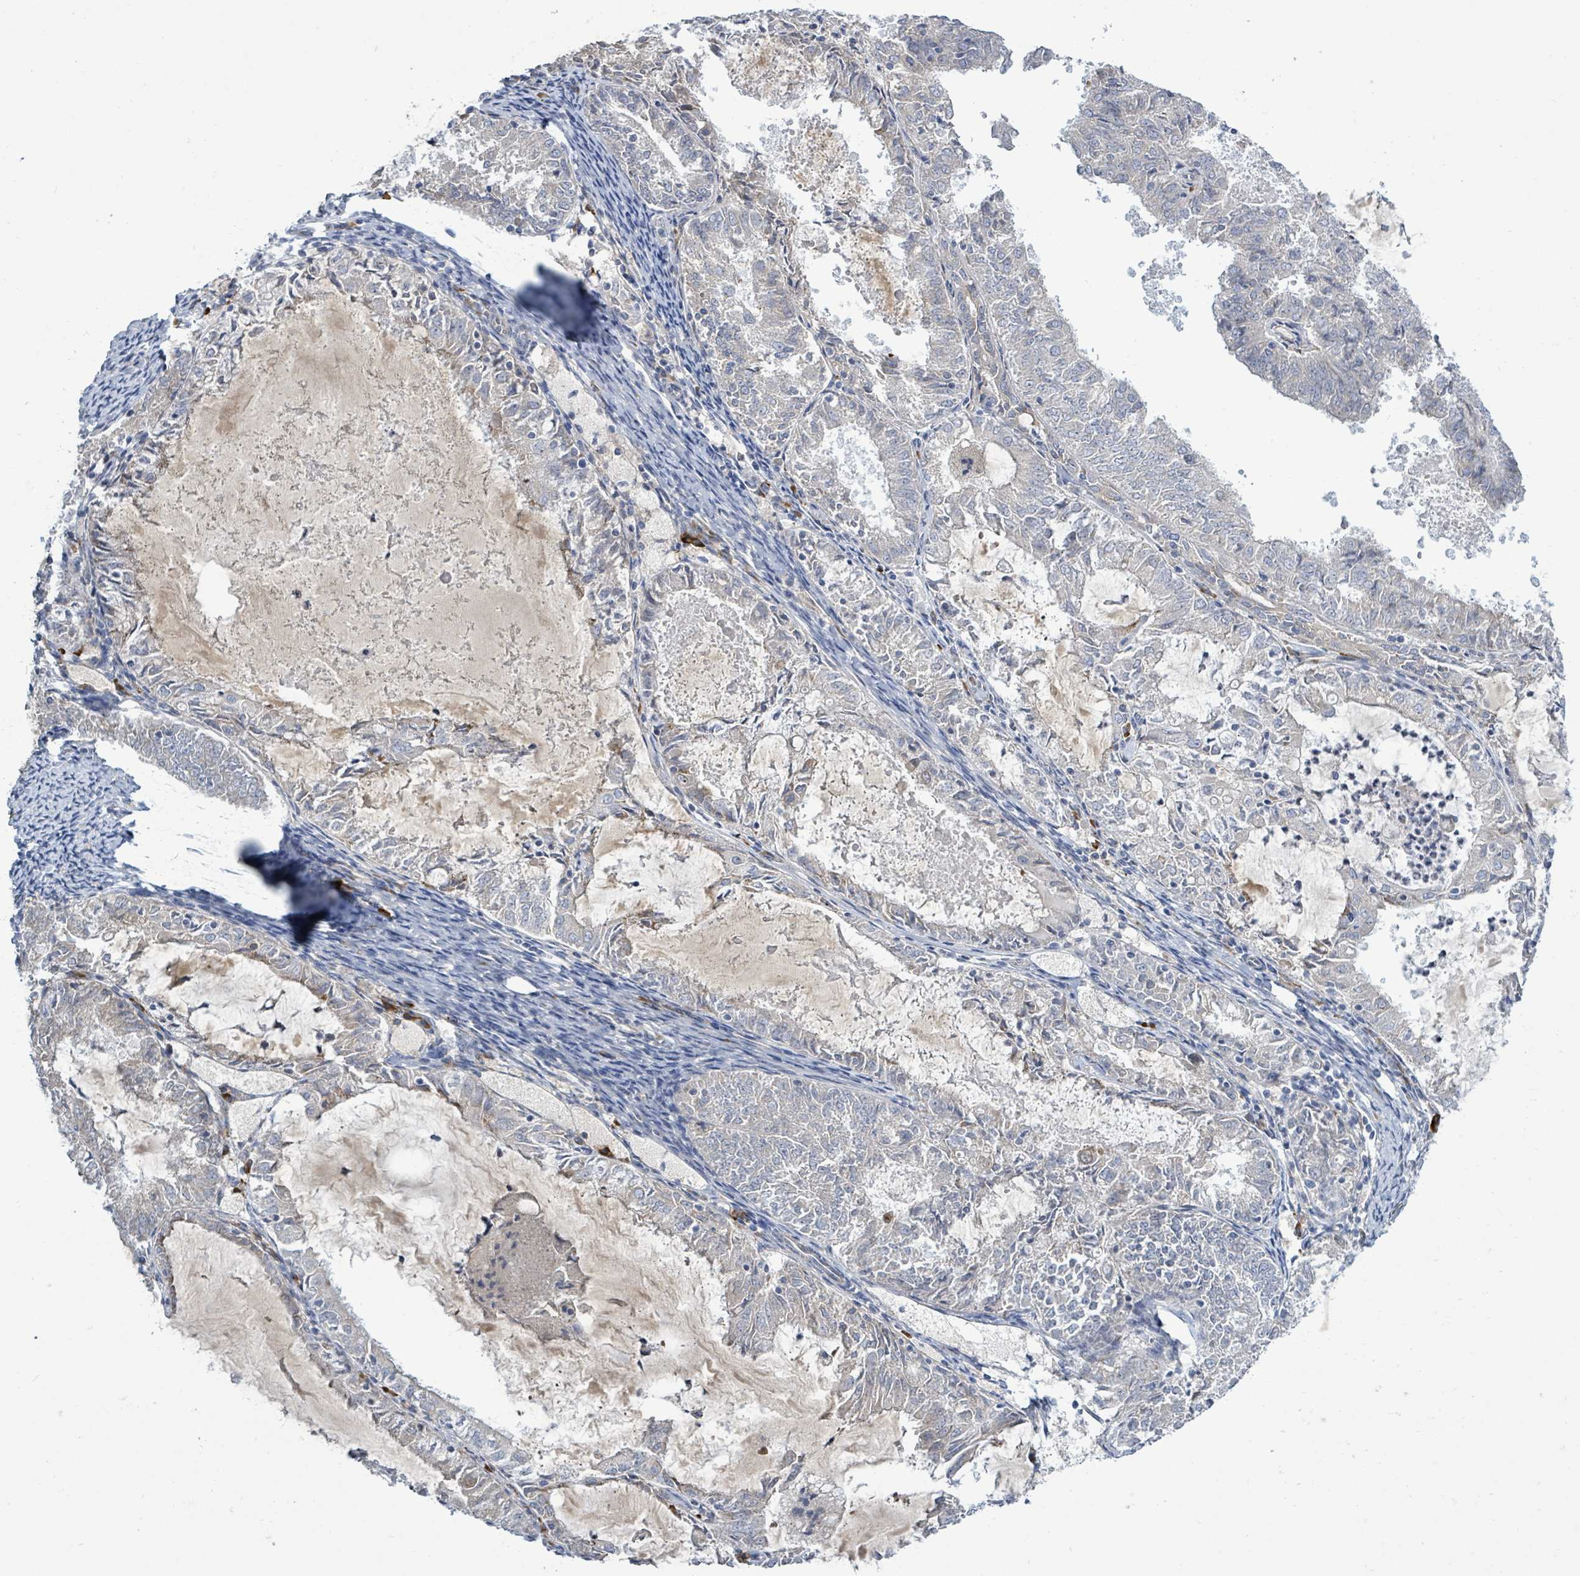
{"staining": {"intensity": "negative", "quantity": "none", "location": "none"}, "tissue": "endometrial cancer", "cell_type": "Tumor cells", "image_type": "cancer", "snomed": [{"axis": "morphology", "description": "Adenocarcinoma, NOS"}, {"axis": "topography", "description": "Endometrium"}], "caption": "Immunohistochemical staining of human endometrial adenocarcinoma reveals no significant staining in tumor cells.", "gene": "SIRPB1", "patient": {"sex": "female", "age": 57}}